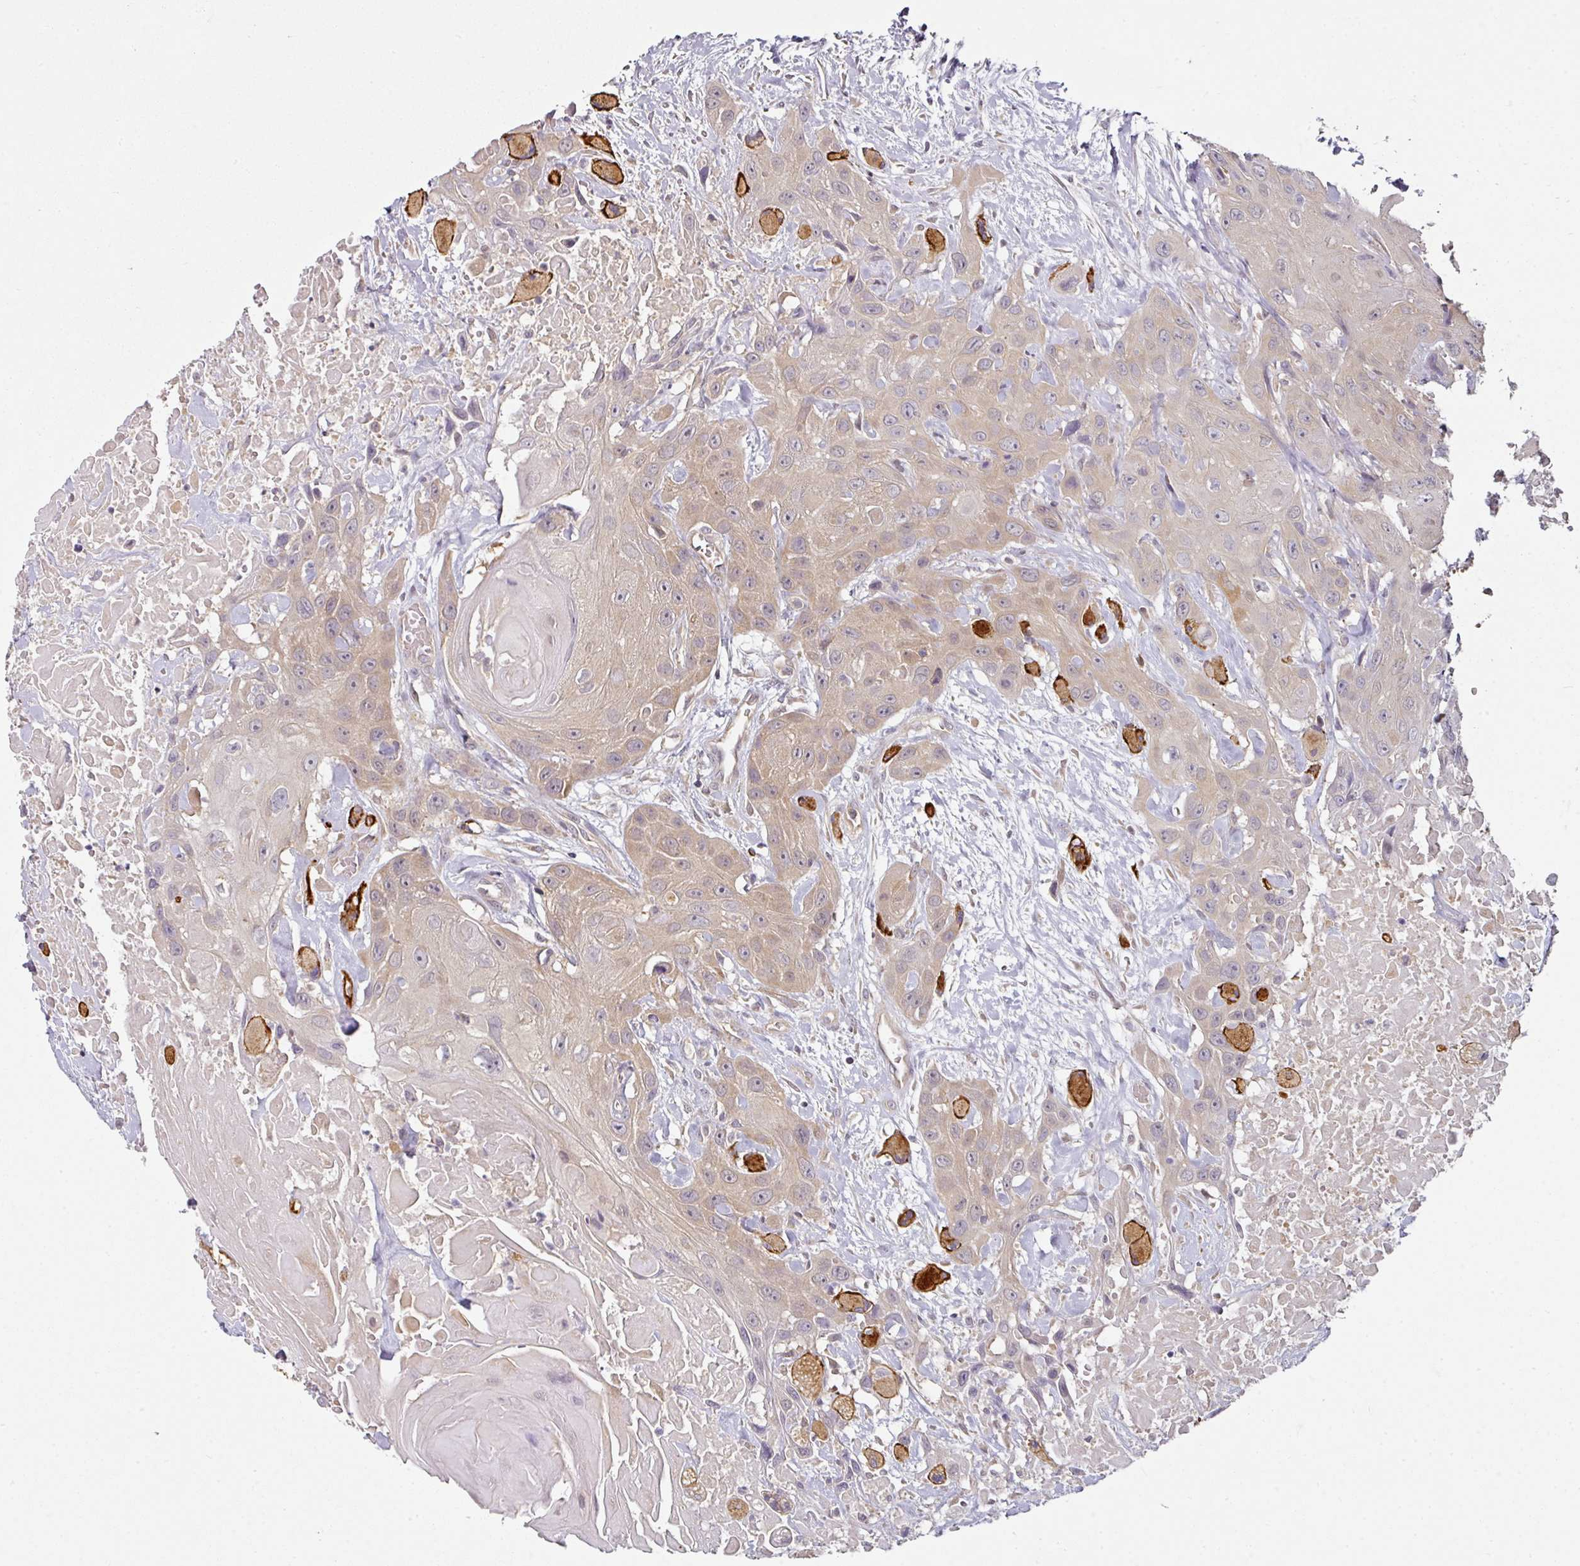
{"staining": {"intensity": "weak", "quantity": "<25%", "location": "cytoplasmic/membranous"}, "tissue": "head and neck cancer", "cell_type": "Tumor cells", "image_type": "cancer", "snomed": [{"axis": "morphology", "description": "Squamous cell carcinoma, NOS"}, {"axis": "topography", "description": "Head-Neck"}], "caption": "Immunohistochemistry of squamous cell carcinoma (head and neck) reveals no positivity in tumor cells.", "gene": "MAP2K2", "patient": {"sex": "male", "age": 81}}